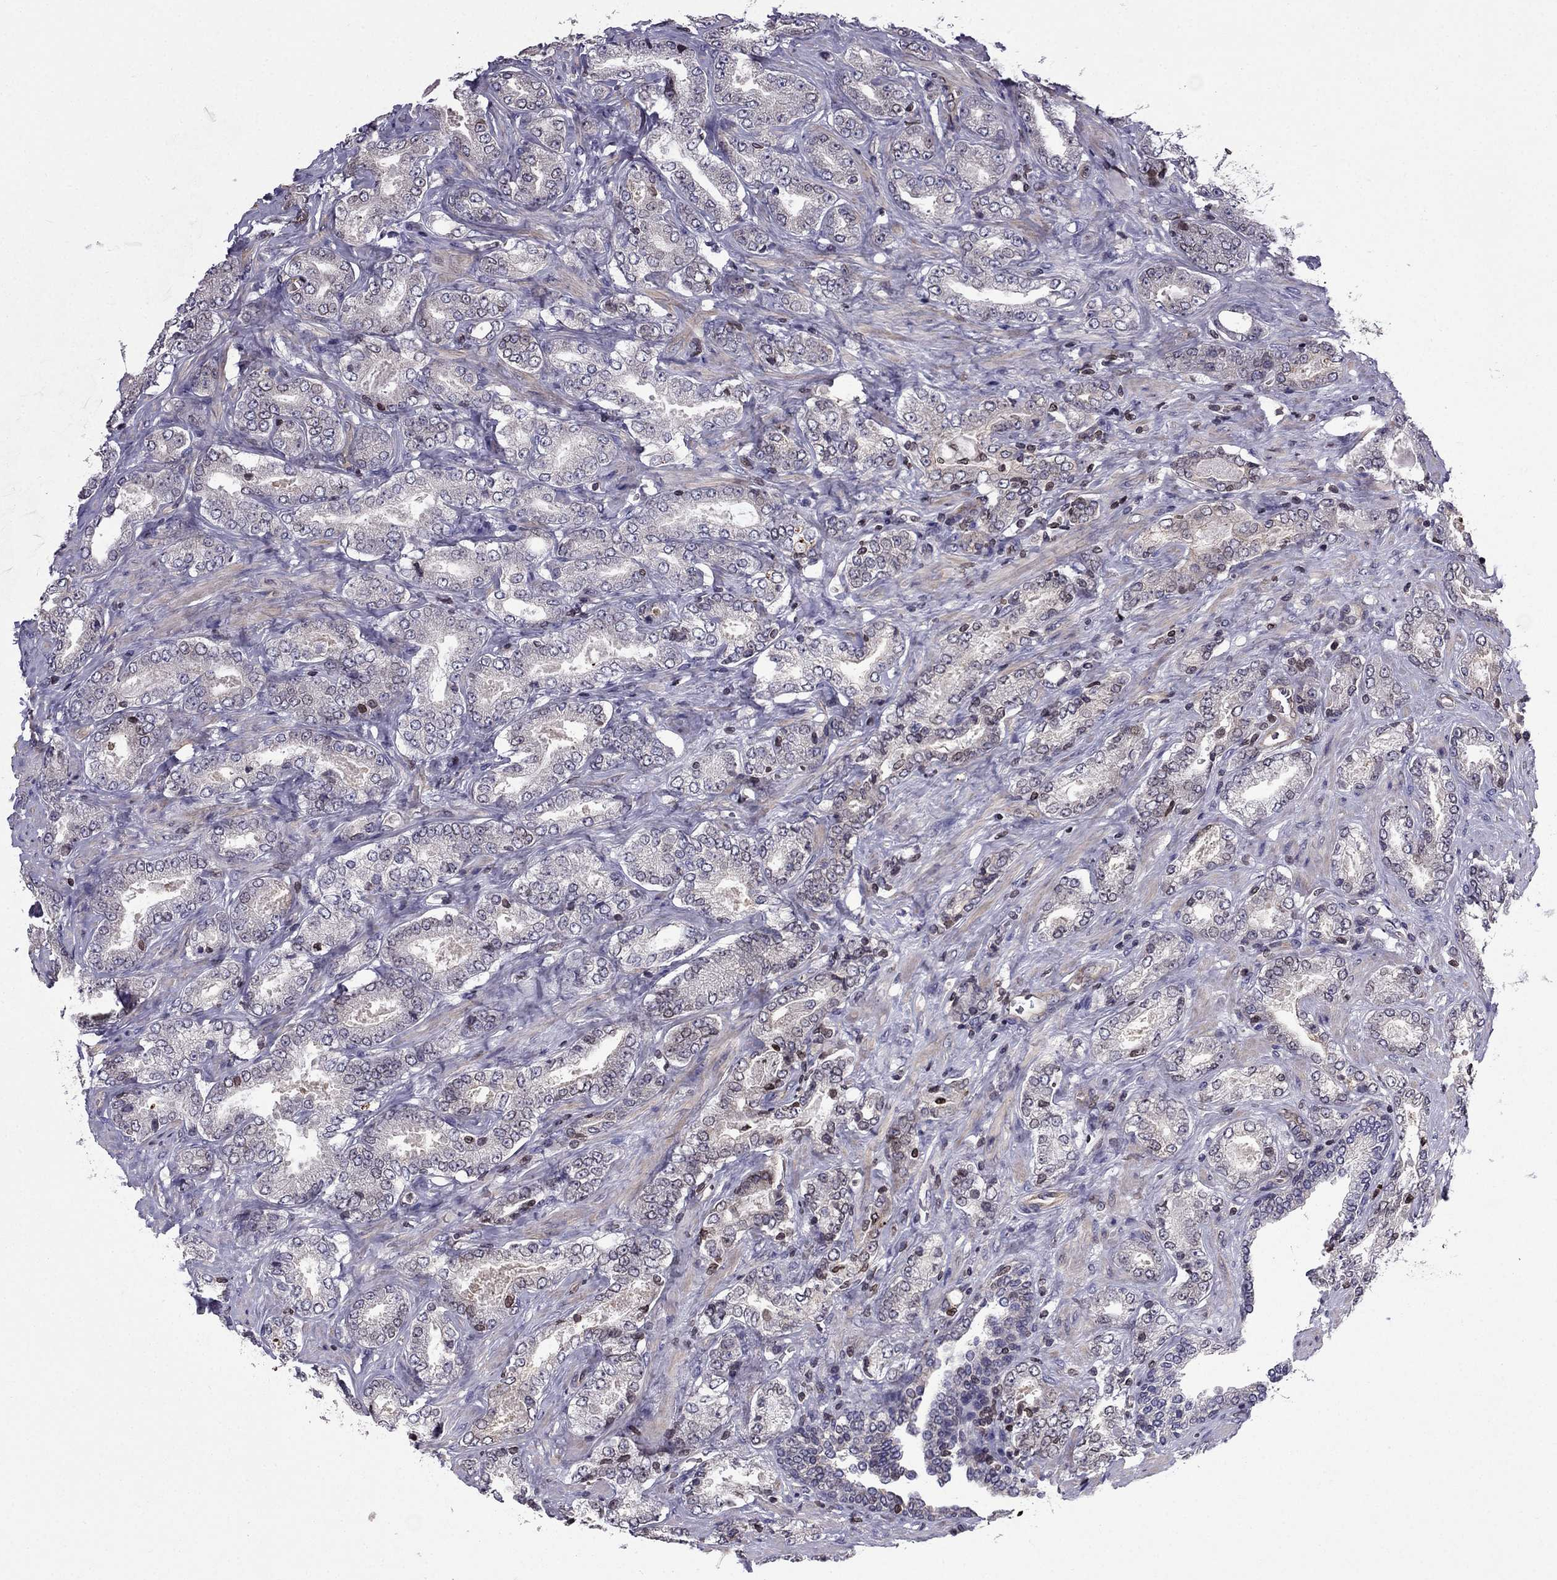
{"staining": {"intensity": "negative", "quantity": "none", "location": "none"}, "tissue": "prostate cancer", "cell_type": "Tumor cells", "image_type": "cancer", "snomed": [{"axis": "morphology", "description": "Adenocarcinoma, NOS"}, {"axis": "topography", "description": "Prostate"}], "caption": "Human prostate cancer (adenocarcinoma) stained for a protein using immunohistochemistry exhibits no expression in tumor cells.", "gene": "CDC42BPA", "patient": {"sex": "male", "age": 64}}